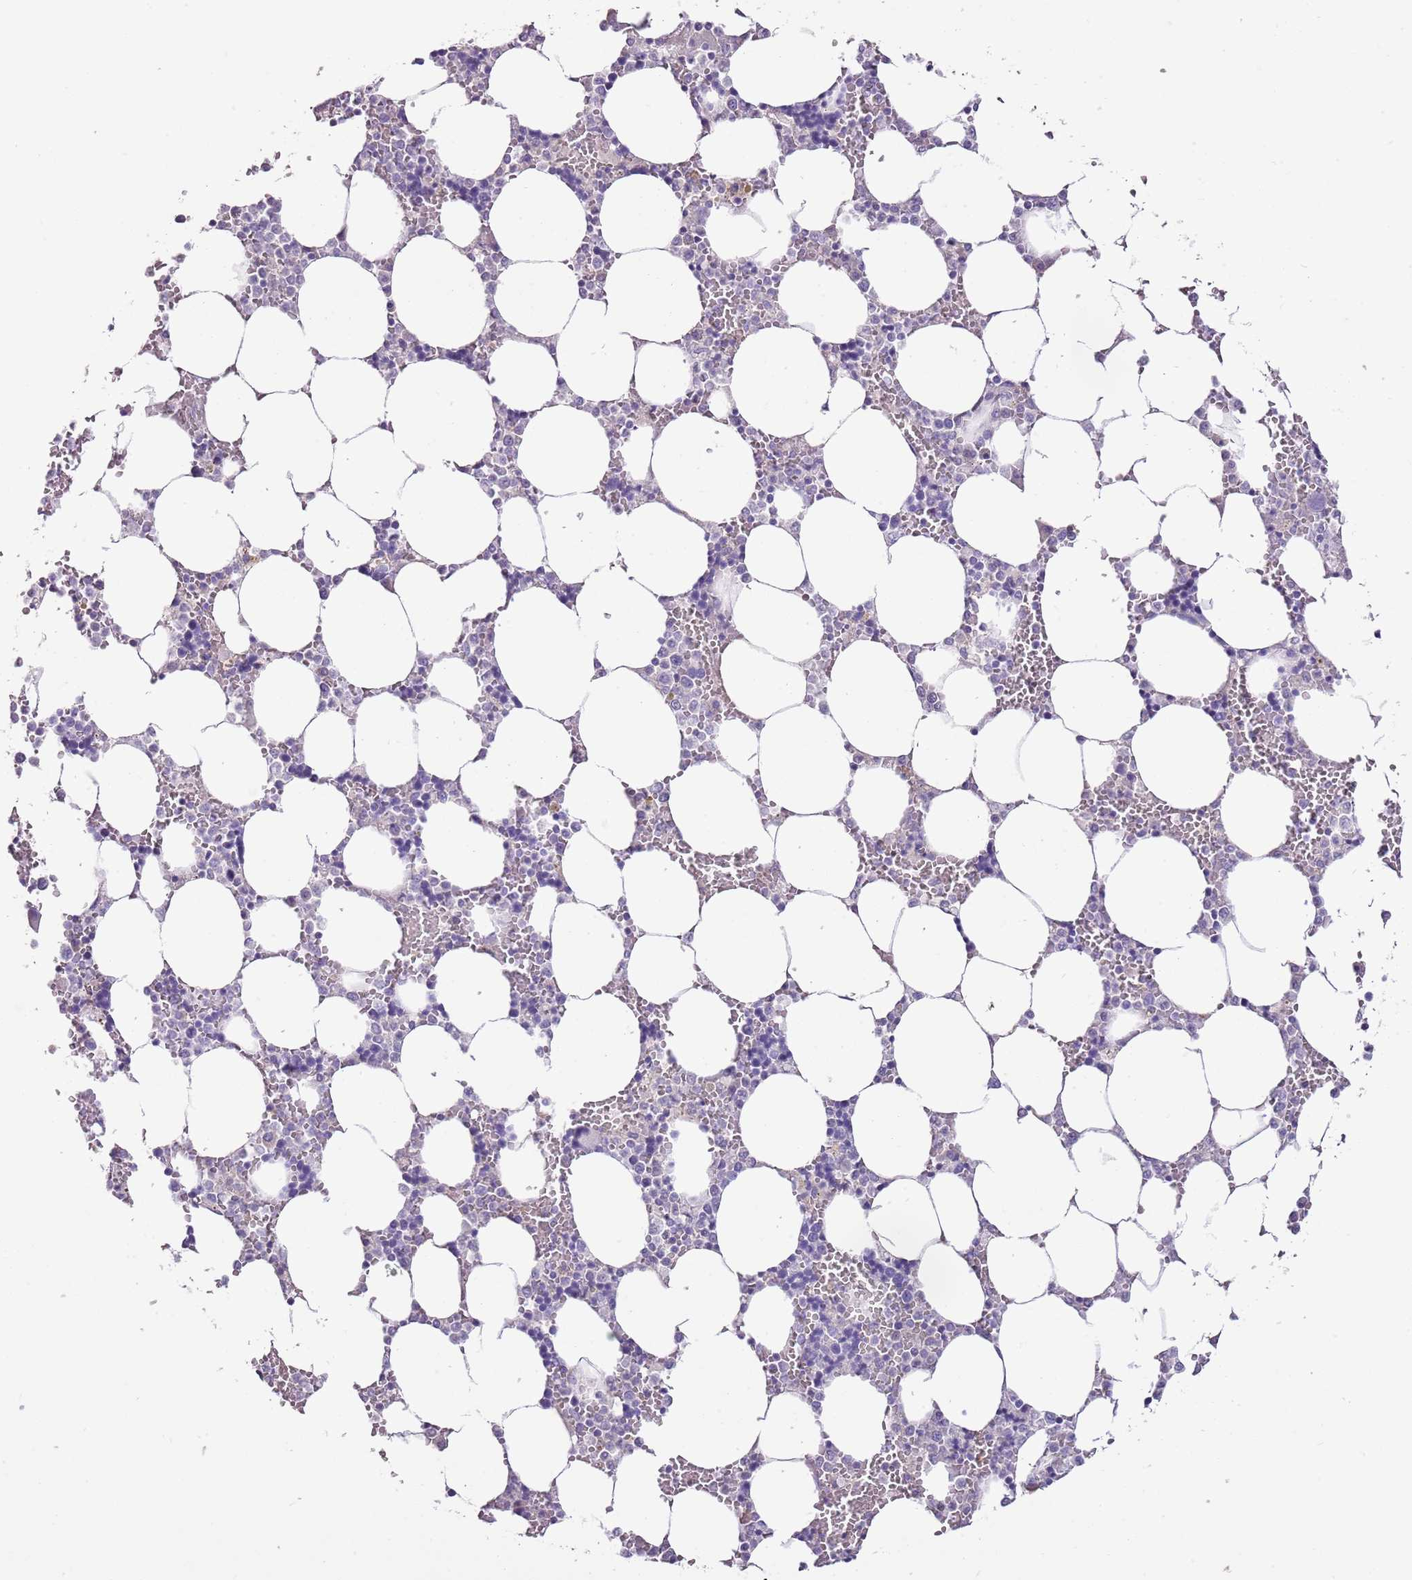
{"staining": {"intensity": "negative", "quantity": "none", "location": "none"}, "tissue": "bone marrow", "cell_type": "Hematopoietic cells", "image_type": "normal", "snomed": [{"axis": "morphology", "description": "Normal tissue, NOS"}, {"axis": "topography", "description": "Bone marrow"}], "caption": "Immunohistochemical staining of benign bone marrow demonstrates no significant staining in hematopoietic cells.", "gene": "BLOC1S2", "patient": {"sex": "male", "age": 64}}